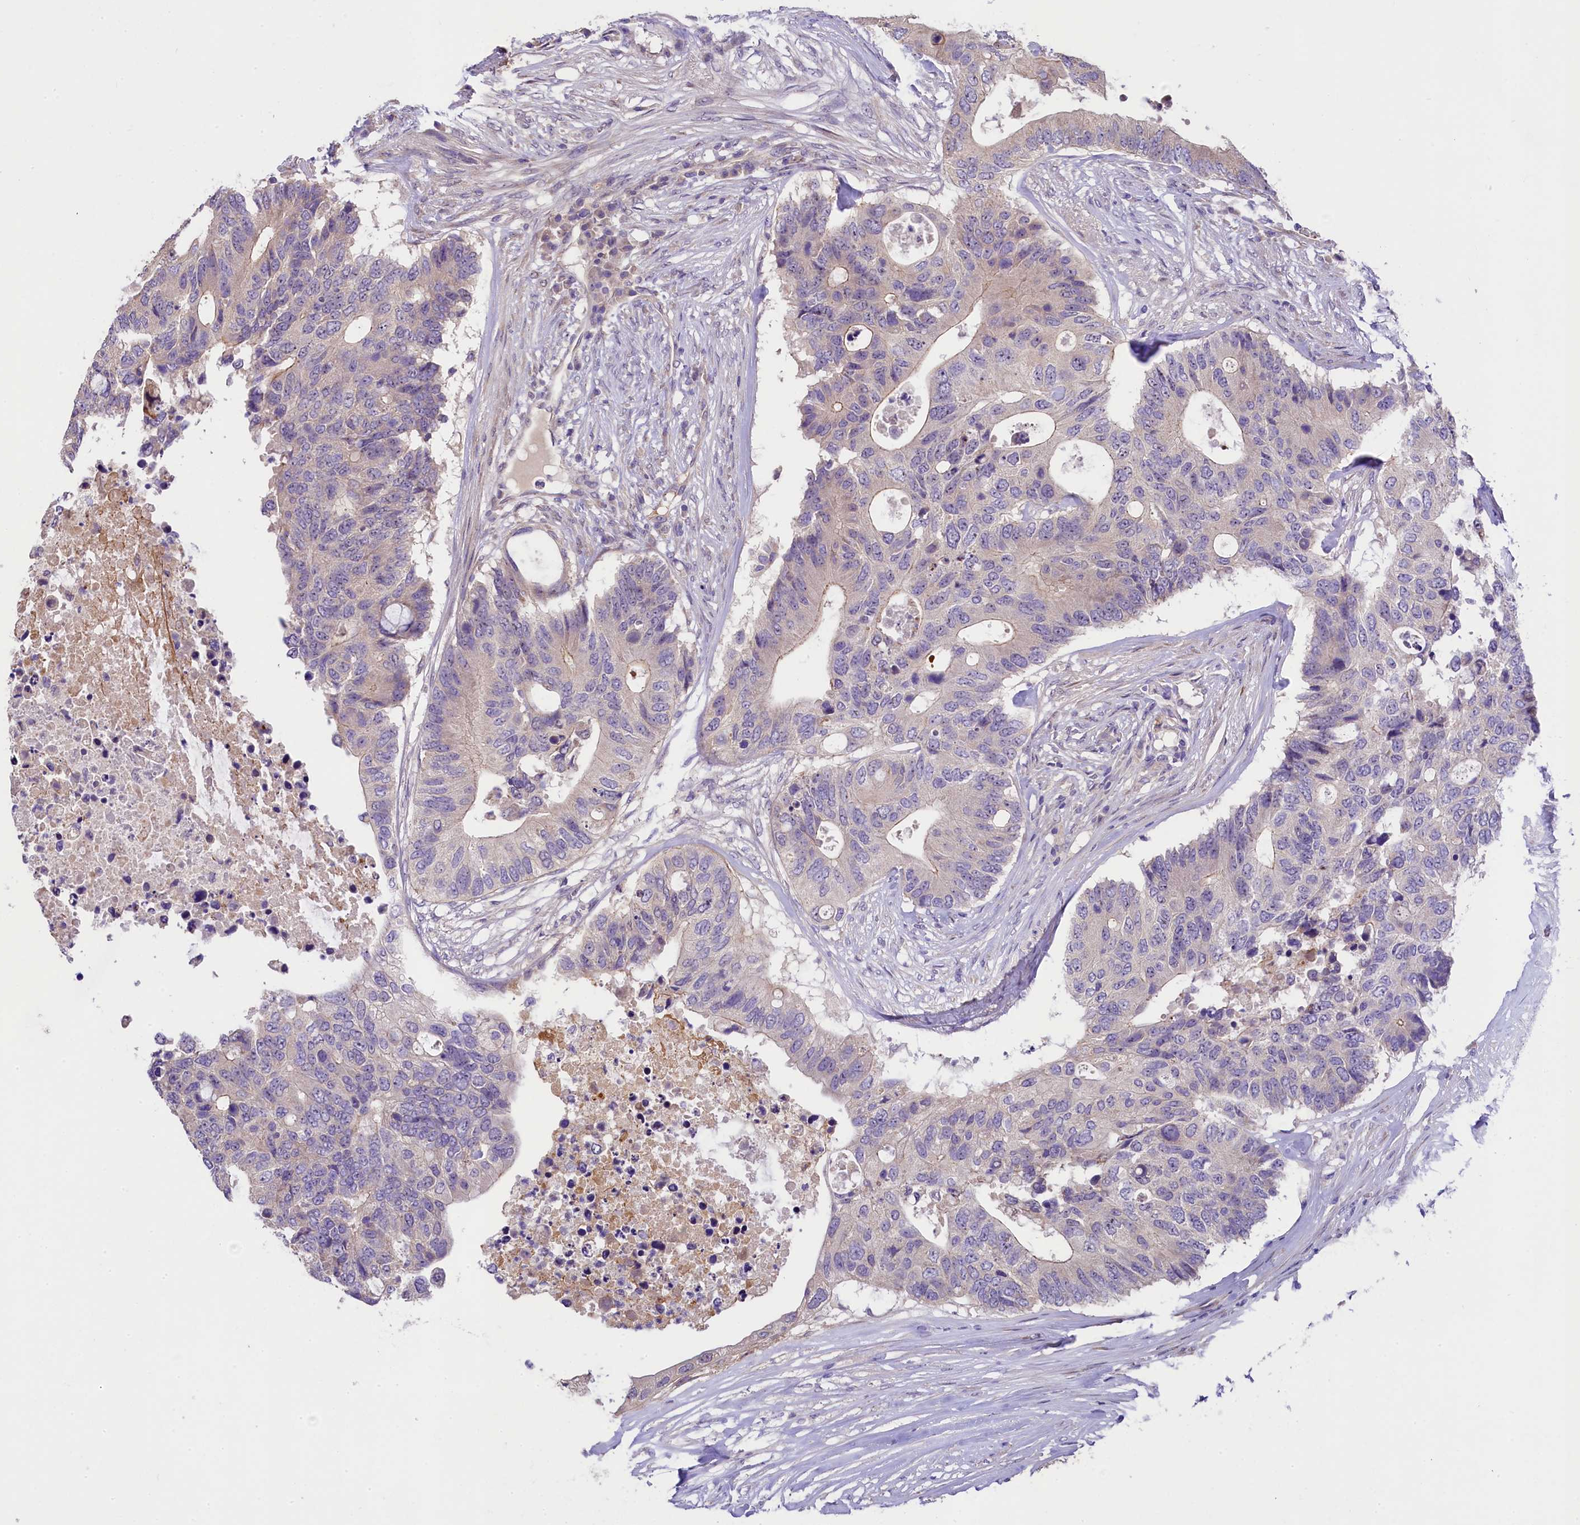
{"staining": {"intensity": "negative", "quantity": "none", "location": "none"}, "tissue": "colorectal cancer", "cell_type": "Tumor cells", "image_type": "cancer", "snomed": [{"axis": "morphology", "description": "Adenocarcinoma, NOS"}, {"axis": "topography", "description": "Colon"}], "caption": "Immunohistochemistry (IHC) of human adenocarcinoma (colorectal) exhibits no expression in tumor cells. (Brightfield microscopy of DAB immunohistochemistry at high magnification).", "gene": "UBXN6", "patient": {"sex": "male", "age": 71}}